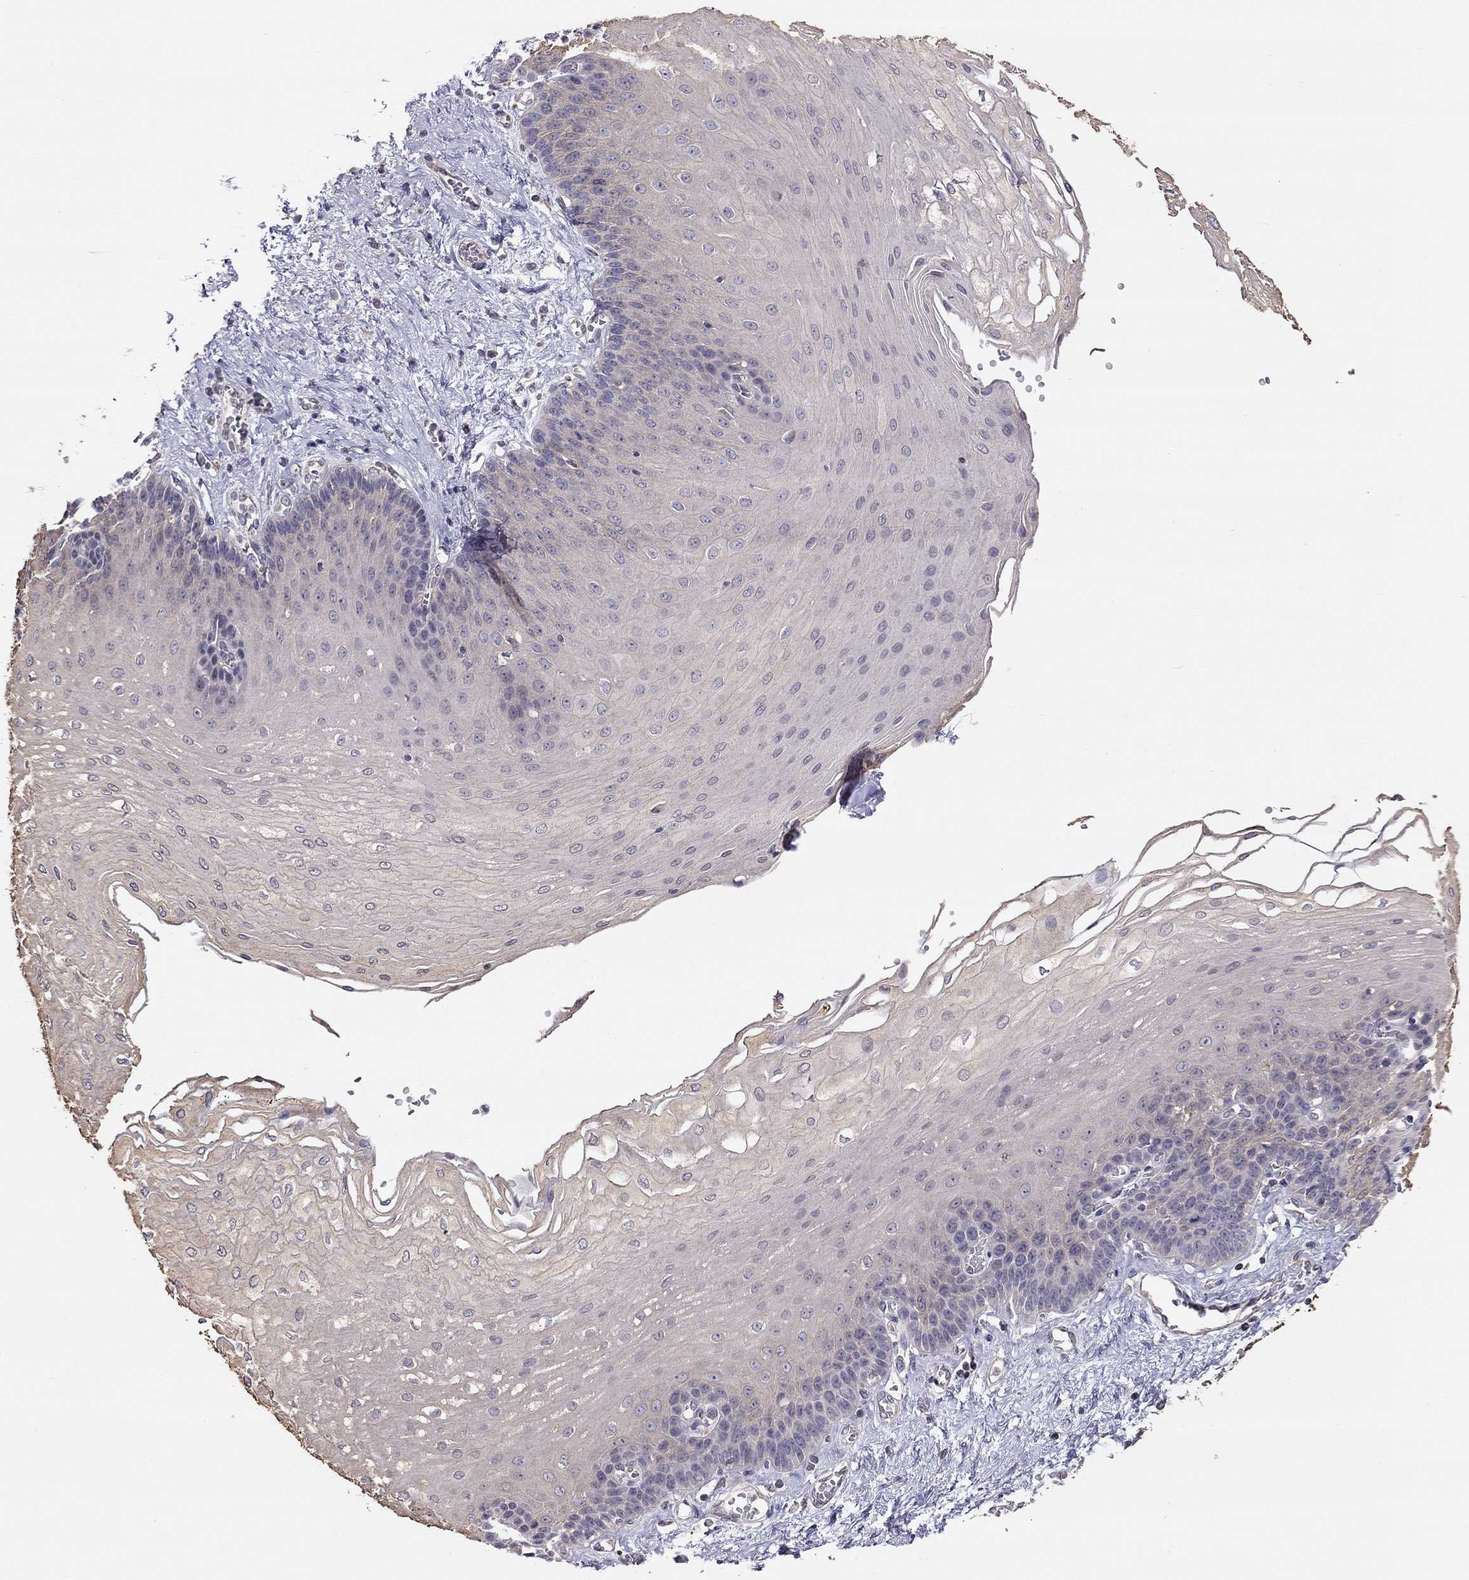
{"staining": {"intensity": "negative", "quantity": "none", "location": "none"}, "tissue": "esophagus", "cell_type": "Squamous epithelial cells", "image_type": "normal", "snomed": [{"axis": "morphology", "description": "Normal tissue, NOS"}, {"axis": "topography", "description": "Esophagus"}], "caption": "Squamous epithelial cells are negative for protein expression in benign human esophagus. Nuclei are stained in blue.", "gene": "LRIT3", "patient": {"sex": "female", "age": 62}}